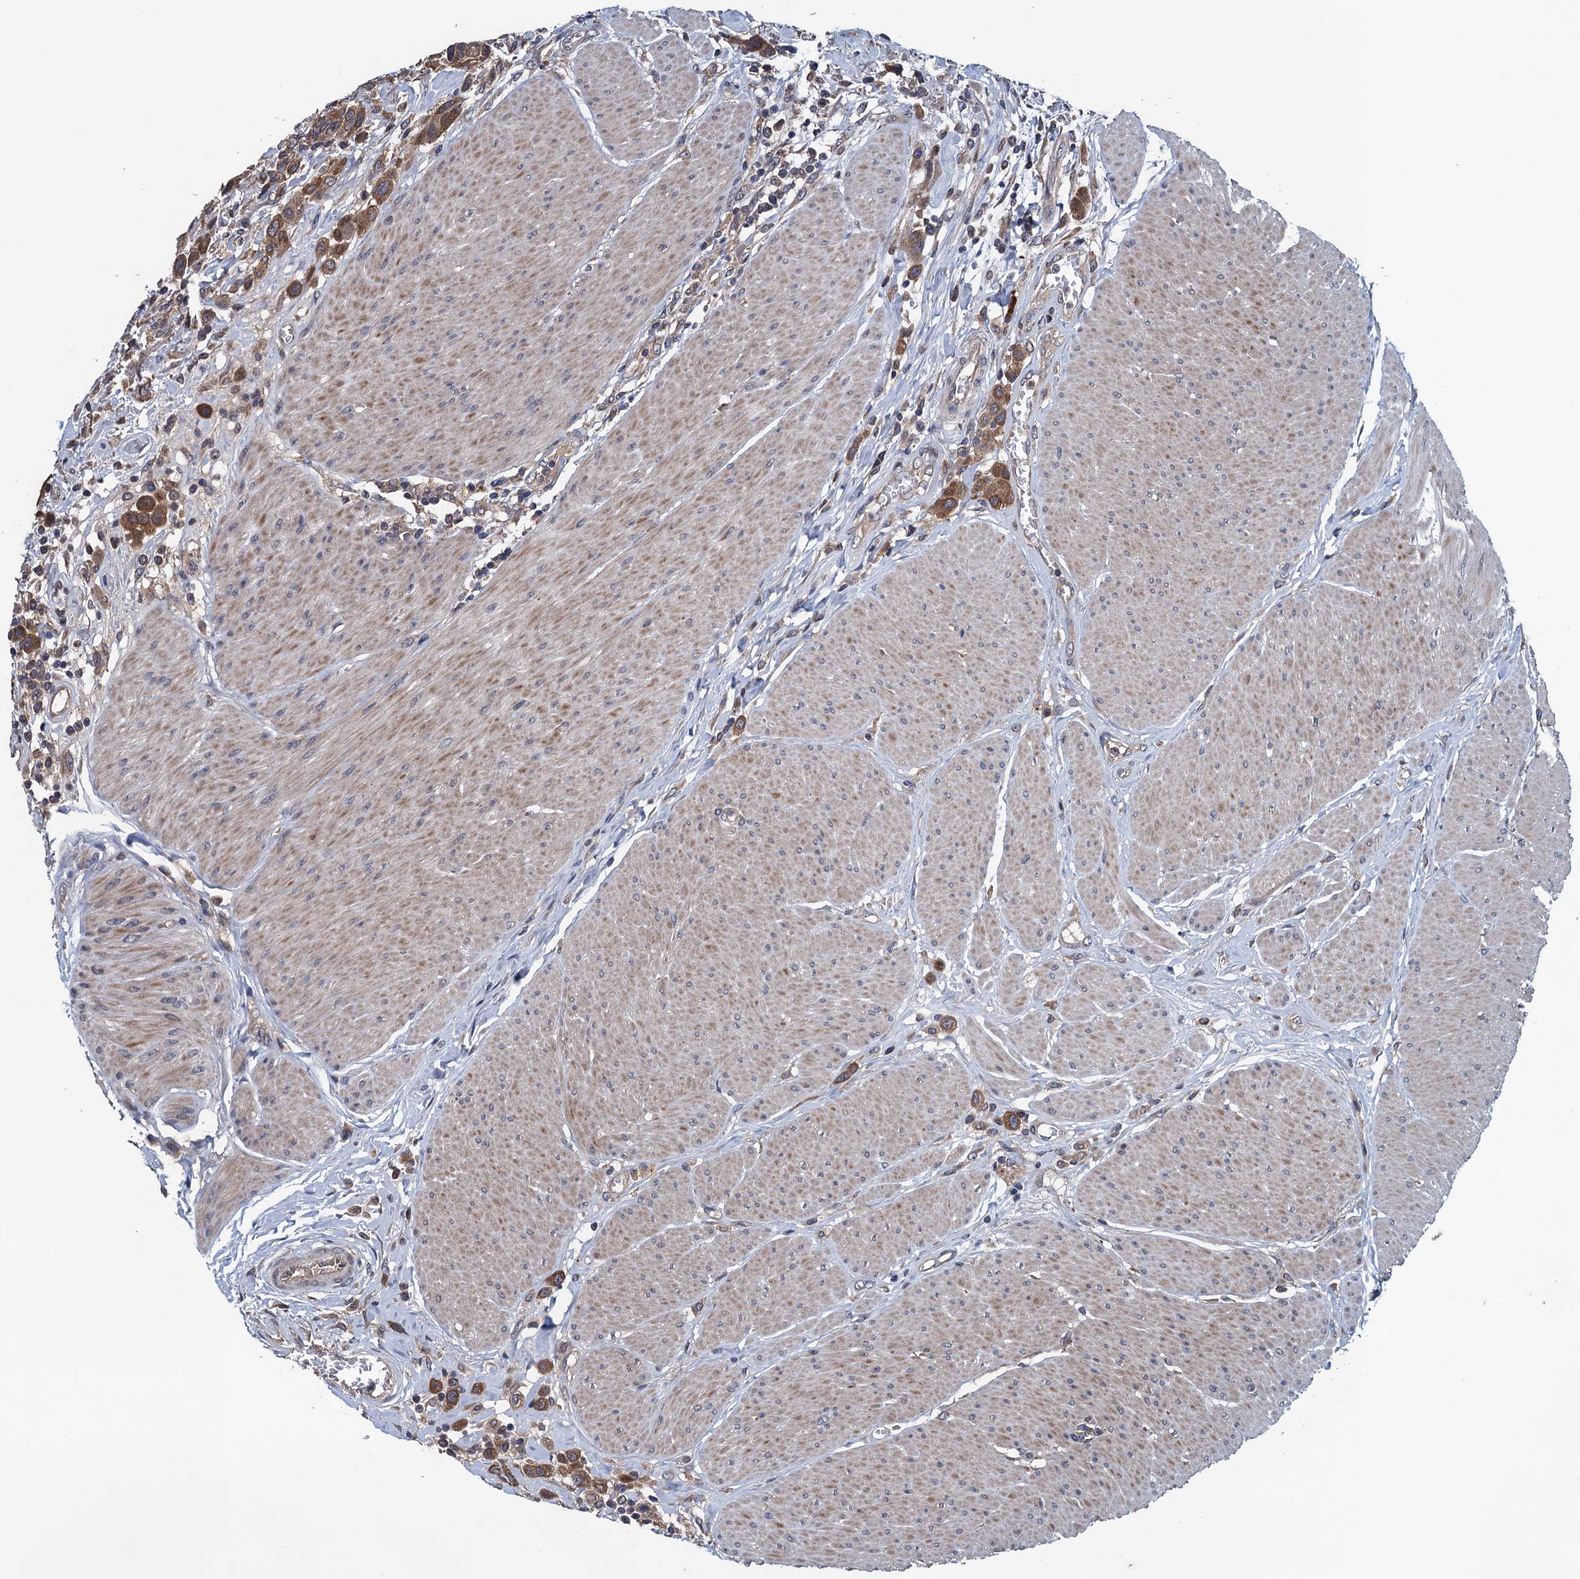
{"staining": {"intensity": "moderate", "quantity": ">75%", "location": "cytoplasmic/membranous"}, "tissue": "urothelial cancer", "cell_type": "Tumor cells", "image_type": "cancer", "snomed": [{"axis": "morphology", "description": "Urothelial carcinoma, High grade"}, {"axis": "topography", "description": "Urinary bladder"}], "caption": "Tumor cells display moderate cytoplasmic/membranous staining in about >75% of cells in urothelial carcinoma (high-grade).", "gene": "BLTP3B", "patient": {"sex": "male", "age": 50}}